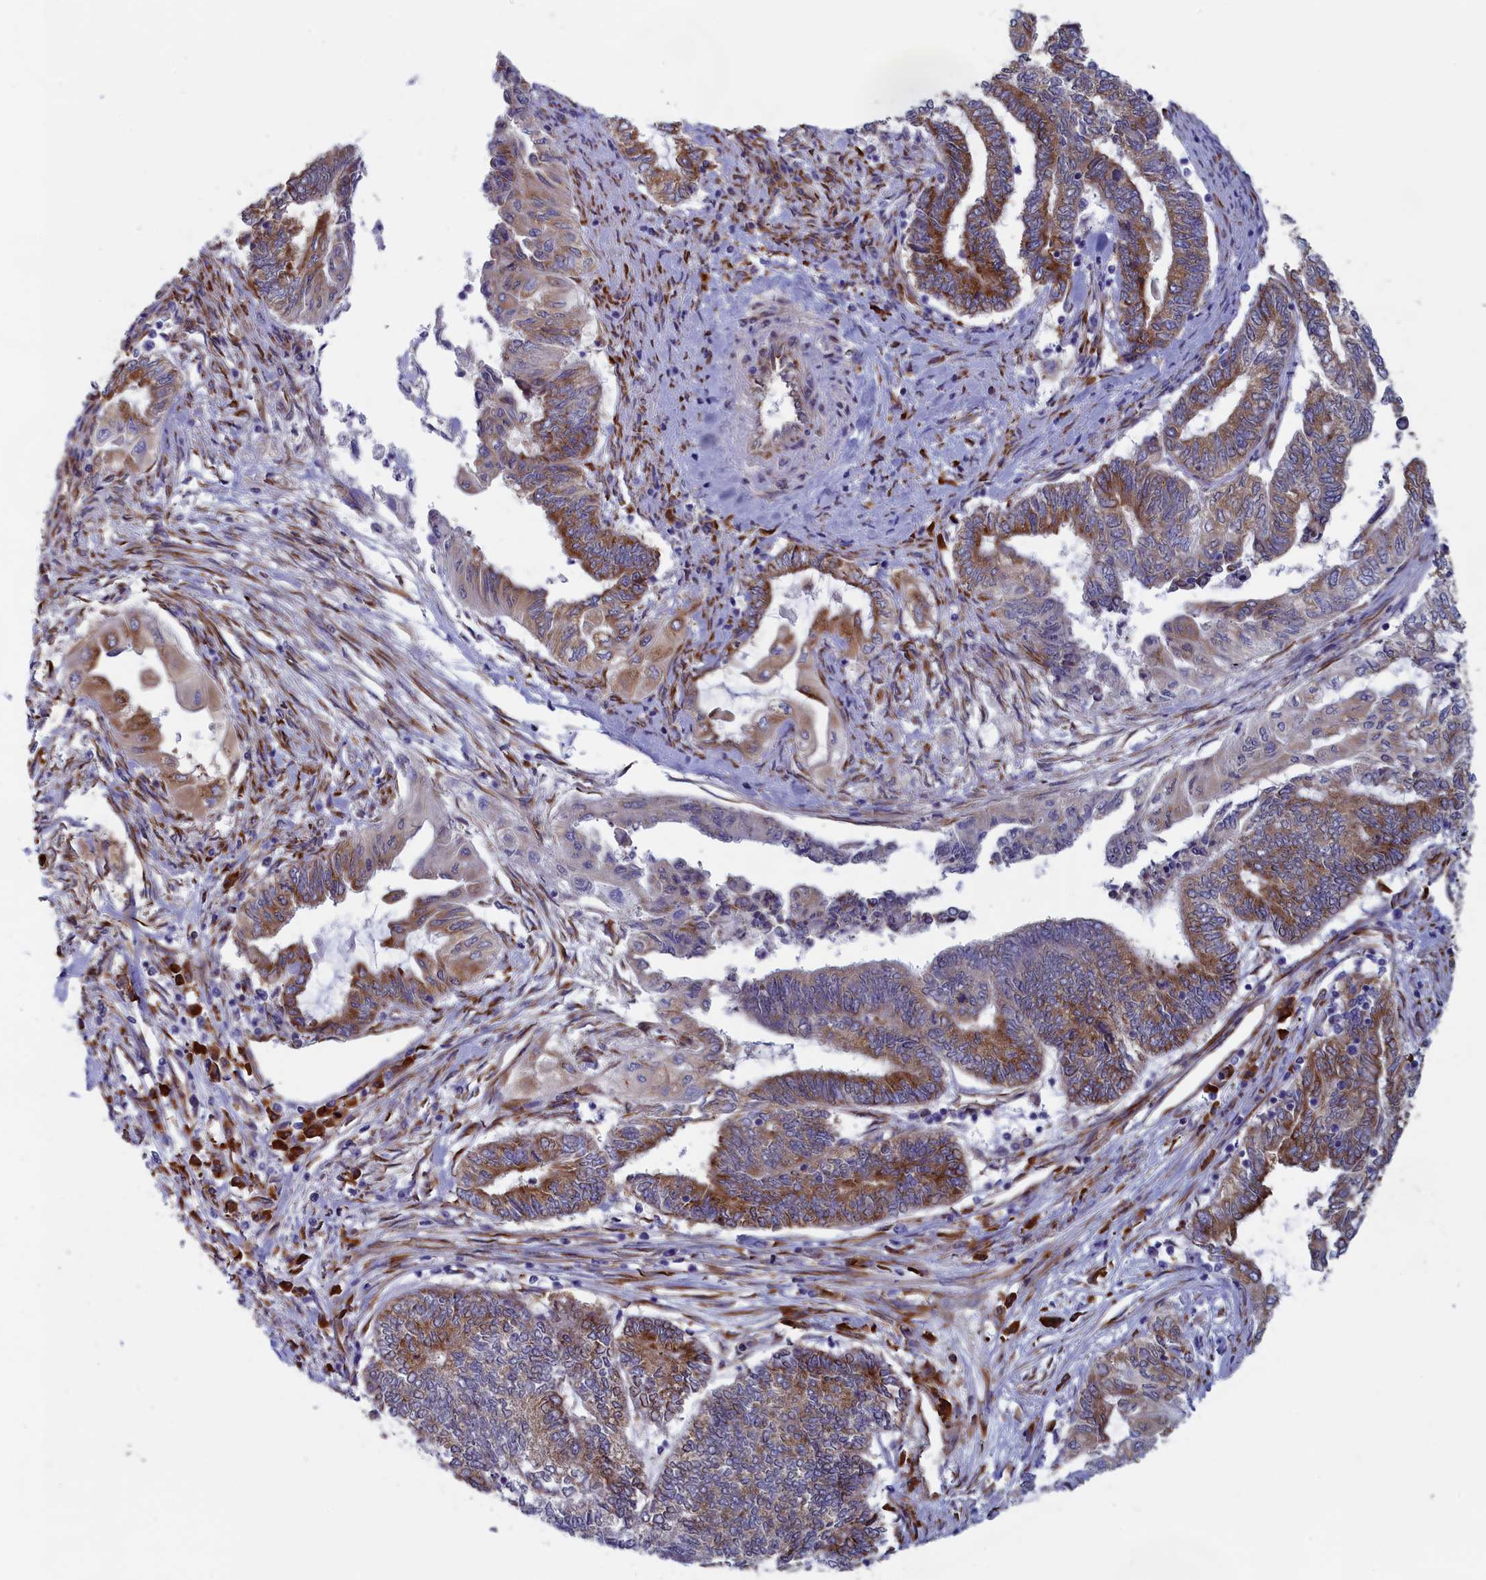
{"staining": {"intensity": "moderate", "quantity": "25%-75%", "location": "cytoplasmic/membranous"}, "tissue": "endometrial cancer", "cell_type": "Tumor cells", "image_type": "cancer", "snomed": [{"axis": "morphology", "description": "Adenocarcinoma, NOS"}, {"axis": "topography", "description": "Uterus"}, {"axis": "topography", "description": "Endometrium"}], "caption": "Human adenocarcinoma (endometrial) stained for a protein (brown) displays moderate cytoplasmic/membranous positive expression in approximately 25%-75% of tumor cells.", "gene": "CCDC68", "patient": {"sex": "female", "age": 70}}